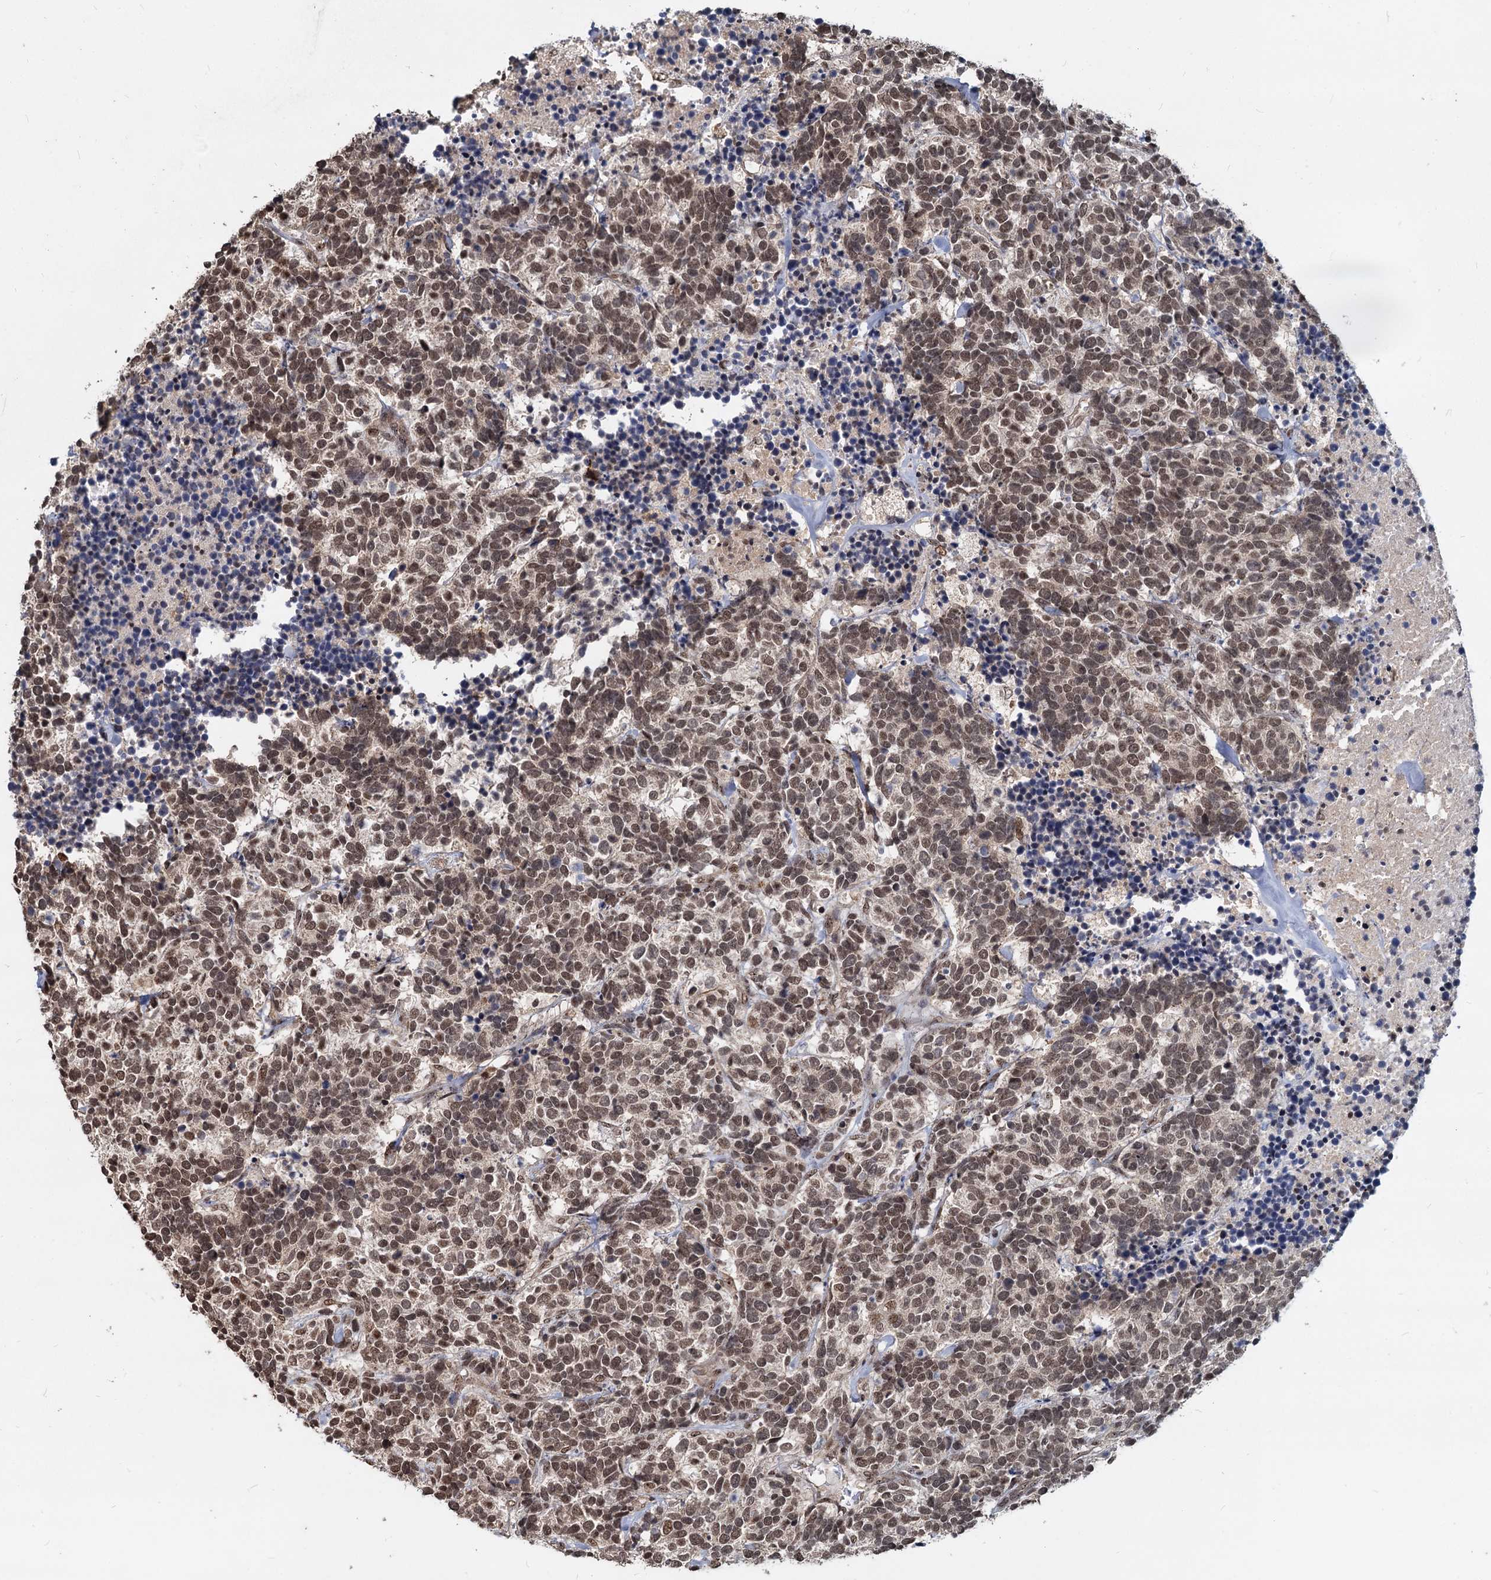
{"staining": {"intensity": "moderate", "quantity": ">75%", "location": "cytoplasmic/membranous"}, "tissue": "carcinoid", "cell_type": "Tumor cells", "image_type": "cancer", "snomed": [{"axis": "morphology", "description": "Carcinoma, NOS"}, {"axis": "morphology", "description": "Carcinoid, malignant, NOS"}, {"axis": "topography", "description": "Urinary bladder"}], "caption": "The histopathology image demonstrates immunohistochemical staining of carcinoma. There is moderate cytoplasmic/membranous expression is seen in about >75% of tumor cells. Immunohistochemistry stains the protein of interest in brown and the nuclei are stained blue.", "gene": "FAM216B", "patient": {"sex": "male", "age": 57}}